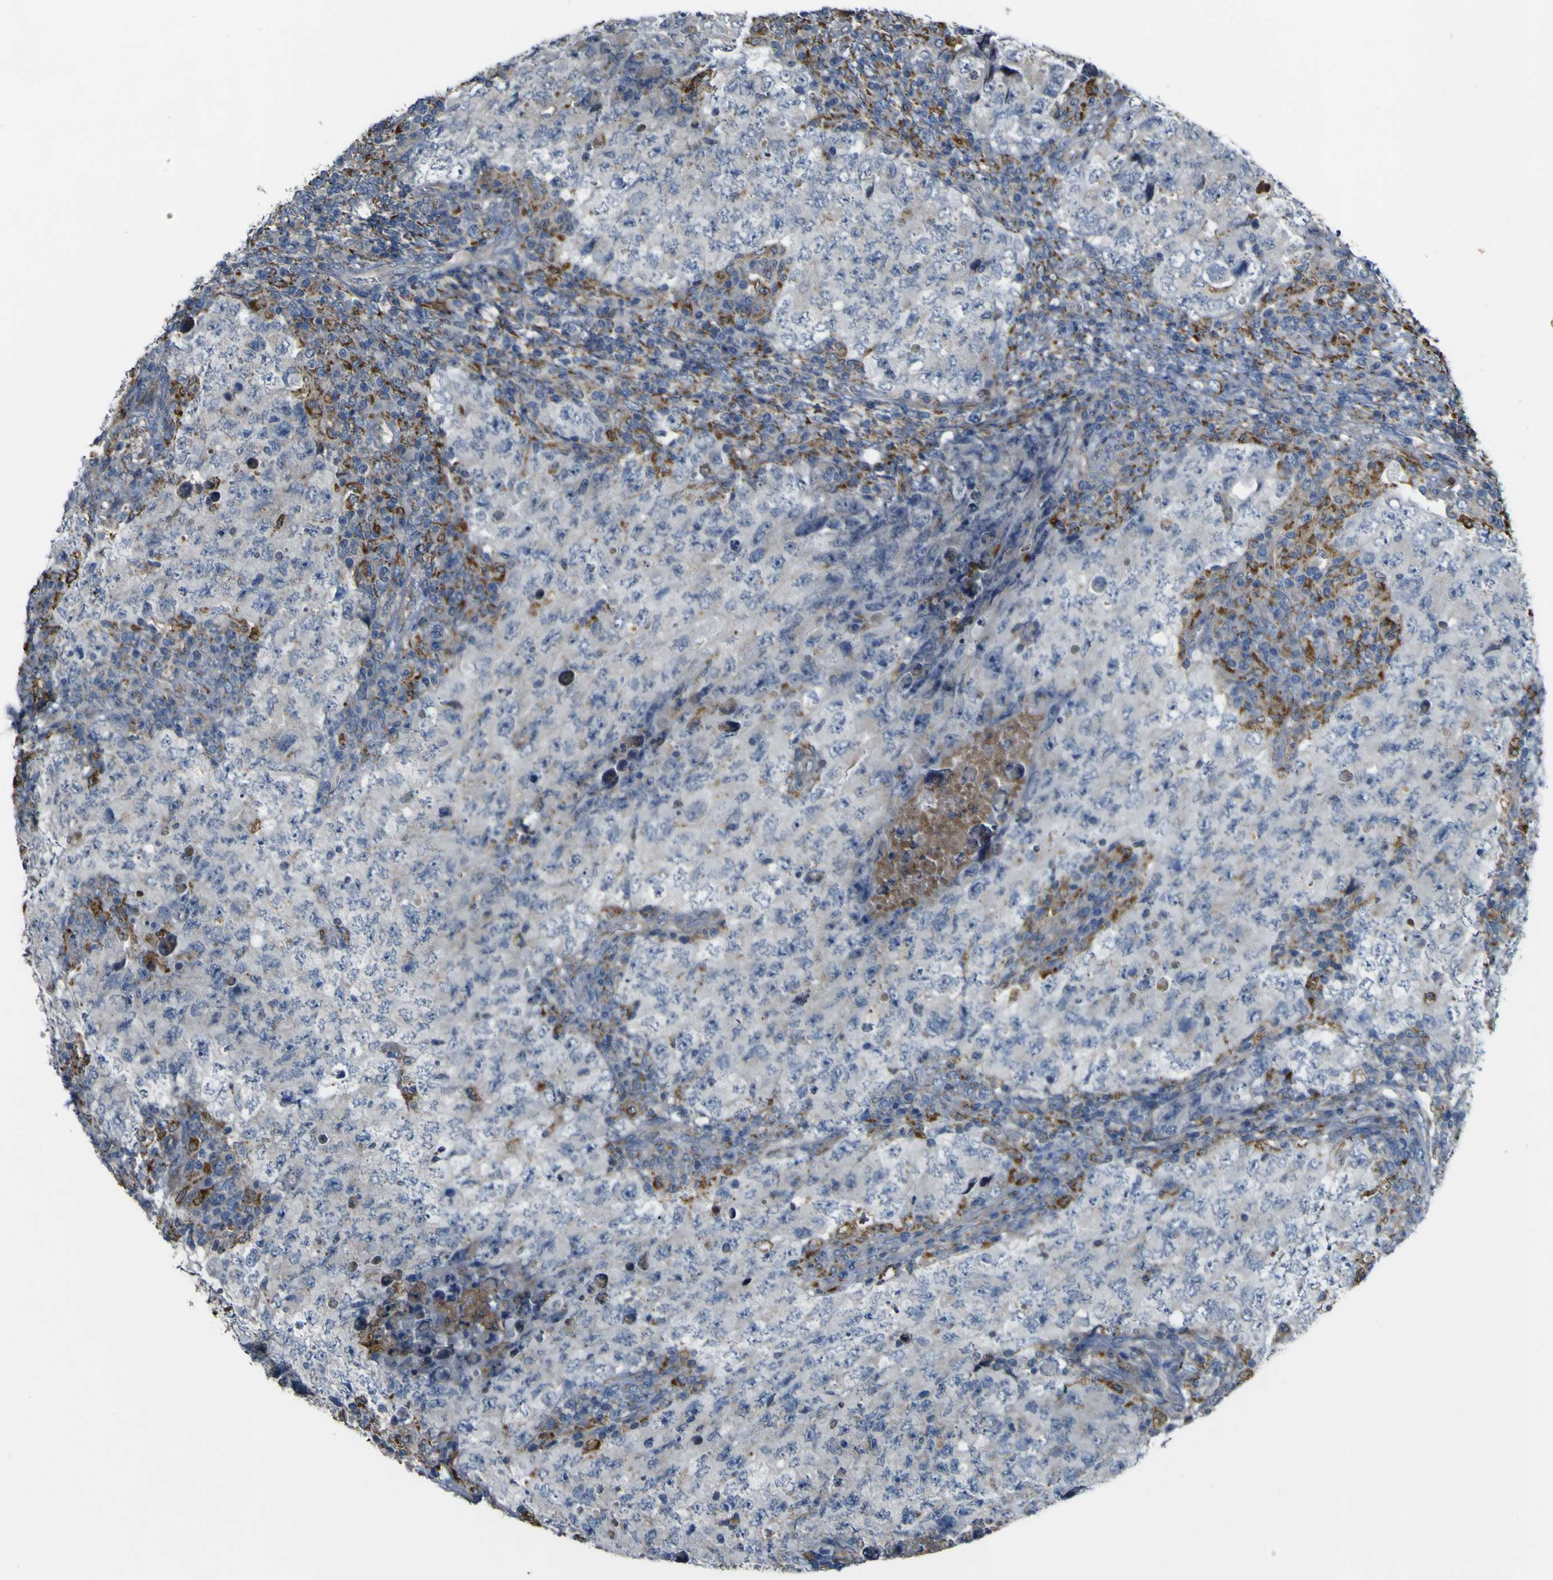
{"staining": {"intensity": "negative", "quantity": "none", "location": "none"}, "tissue": "testis cancer", "cell_type": "Tumor cells", "image_type": "cancer", "snomed": [{"axis": "morphology", "description": "Carcinoma, Embryonal, NOS"}, {"axis": "topography", "description": "Testis"}], "caption": "Immunohistochemistry histopathology image of testis cancer stained for a protein (brown), which demonstrates no expression in tumor cells. Brightfield microscopy of IHC stained with DAB (brown) and hematoxylin (blue), captured at high magnification.", "gene": "GPLD1", "patient": {"sex": "male", "age": 26}}